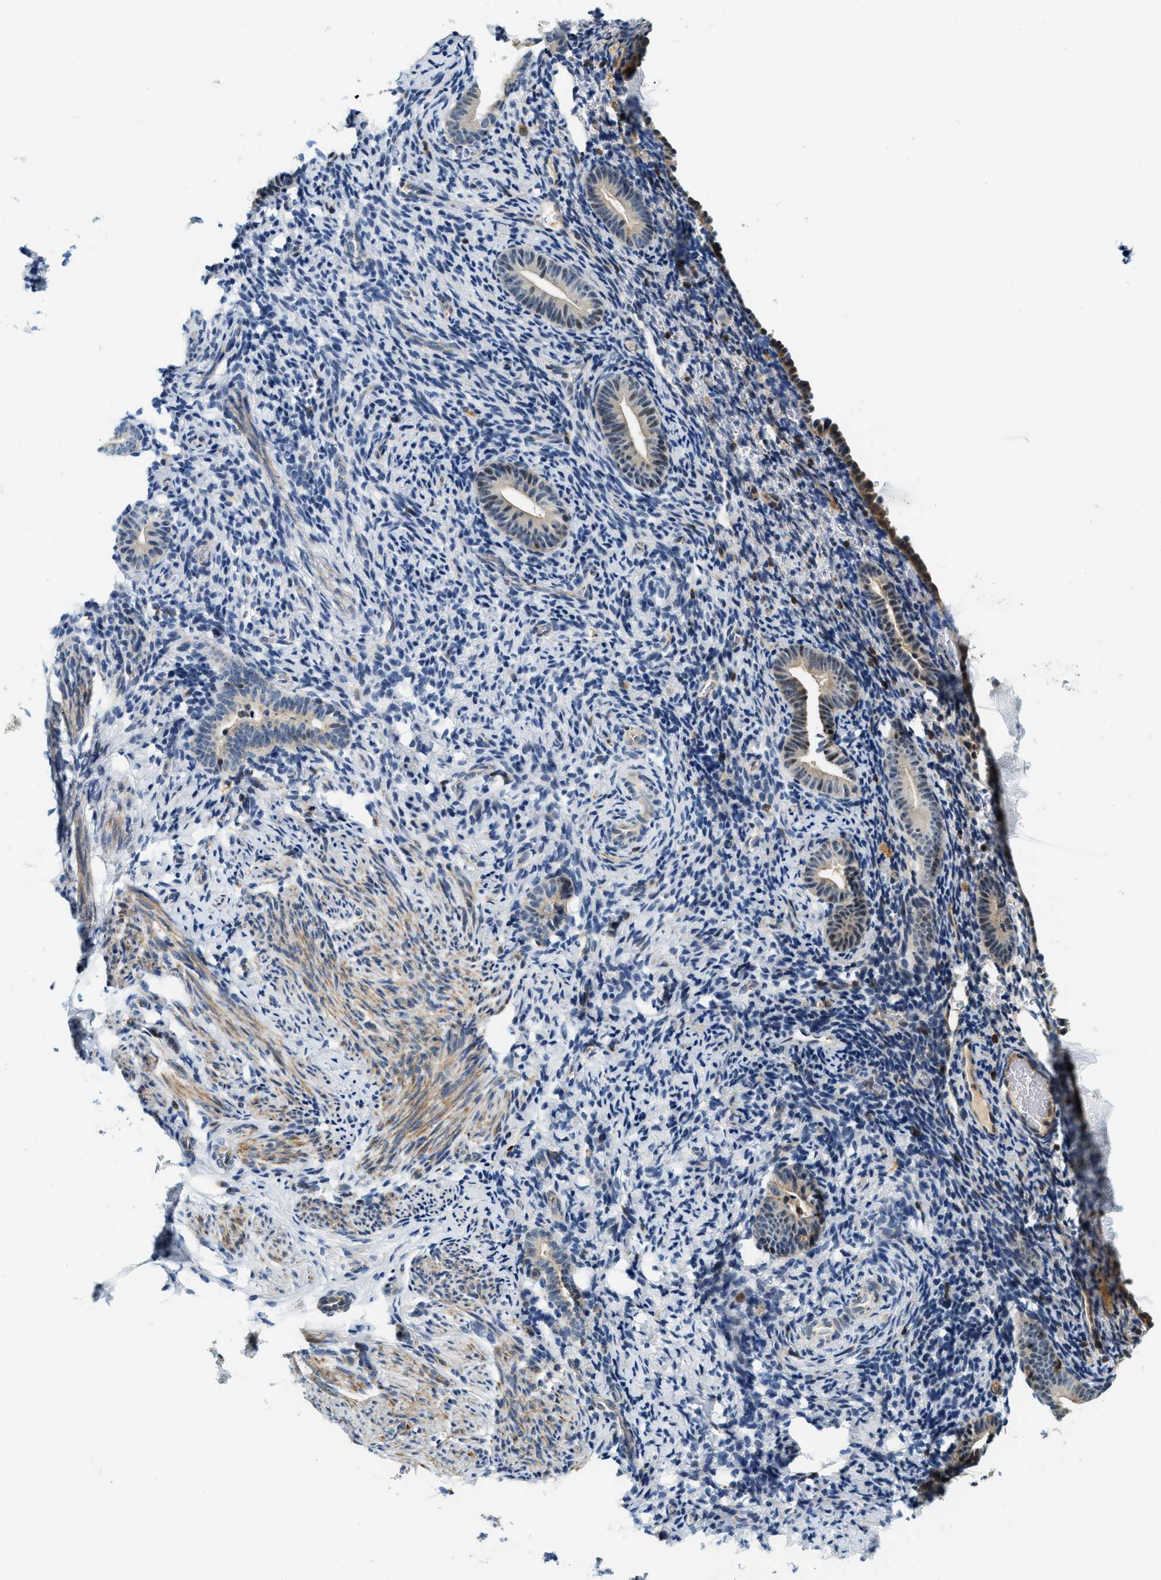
{"staining": {"intensity": "negative", "quantity": "none", "location": "none"}, "tissue": "endometrium", "cell_type": "Cells in endometrial stroma", "image_type": "normal", "snomed": [{"axis": "morphology", "description": "Normal tissue, NOS"}, {"axis": "topography", "description": "Endometrium"}], "caption": "Cells in endometrial stroma are negative for protein expression in benign human endometrium. The staining was performed using DAB (3,3'-diaminobenzidine) to visualize the protein expression in brown, while the nuclei were stained in blue with hematoxylin (Magnification: 20x).", "gene": "SAMD9", "patient": {"sex": "female", "age": 51}}